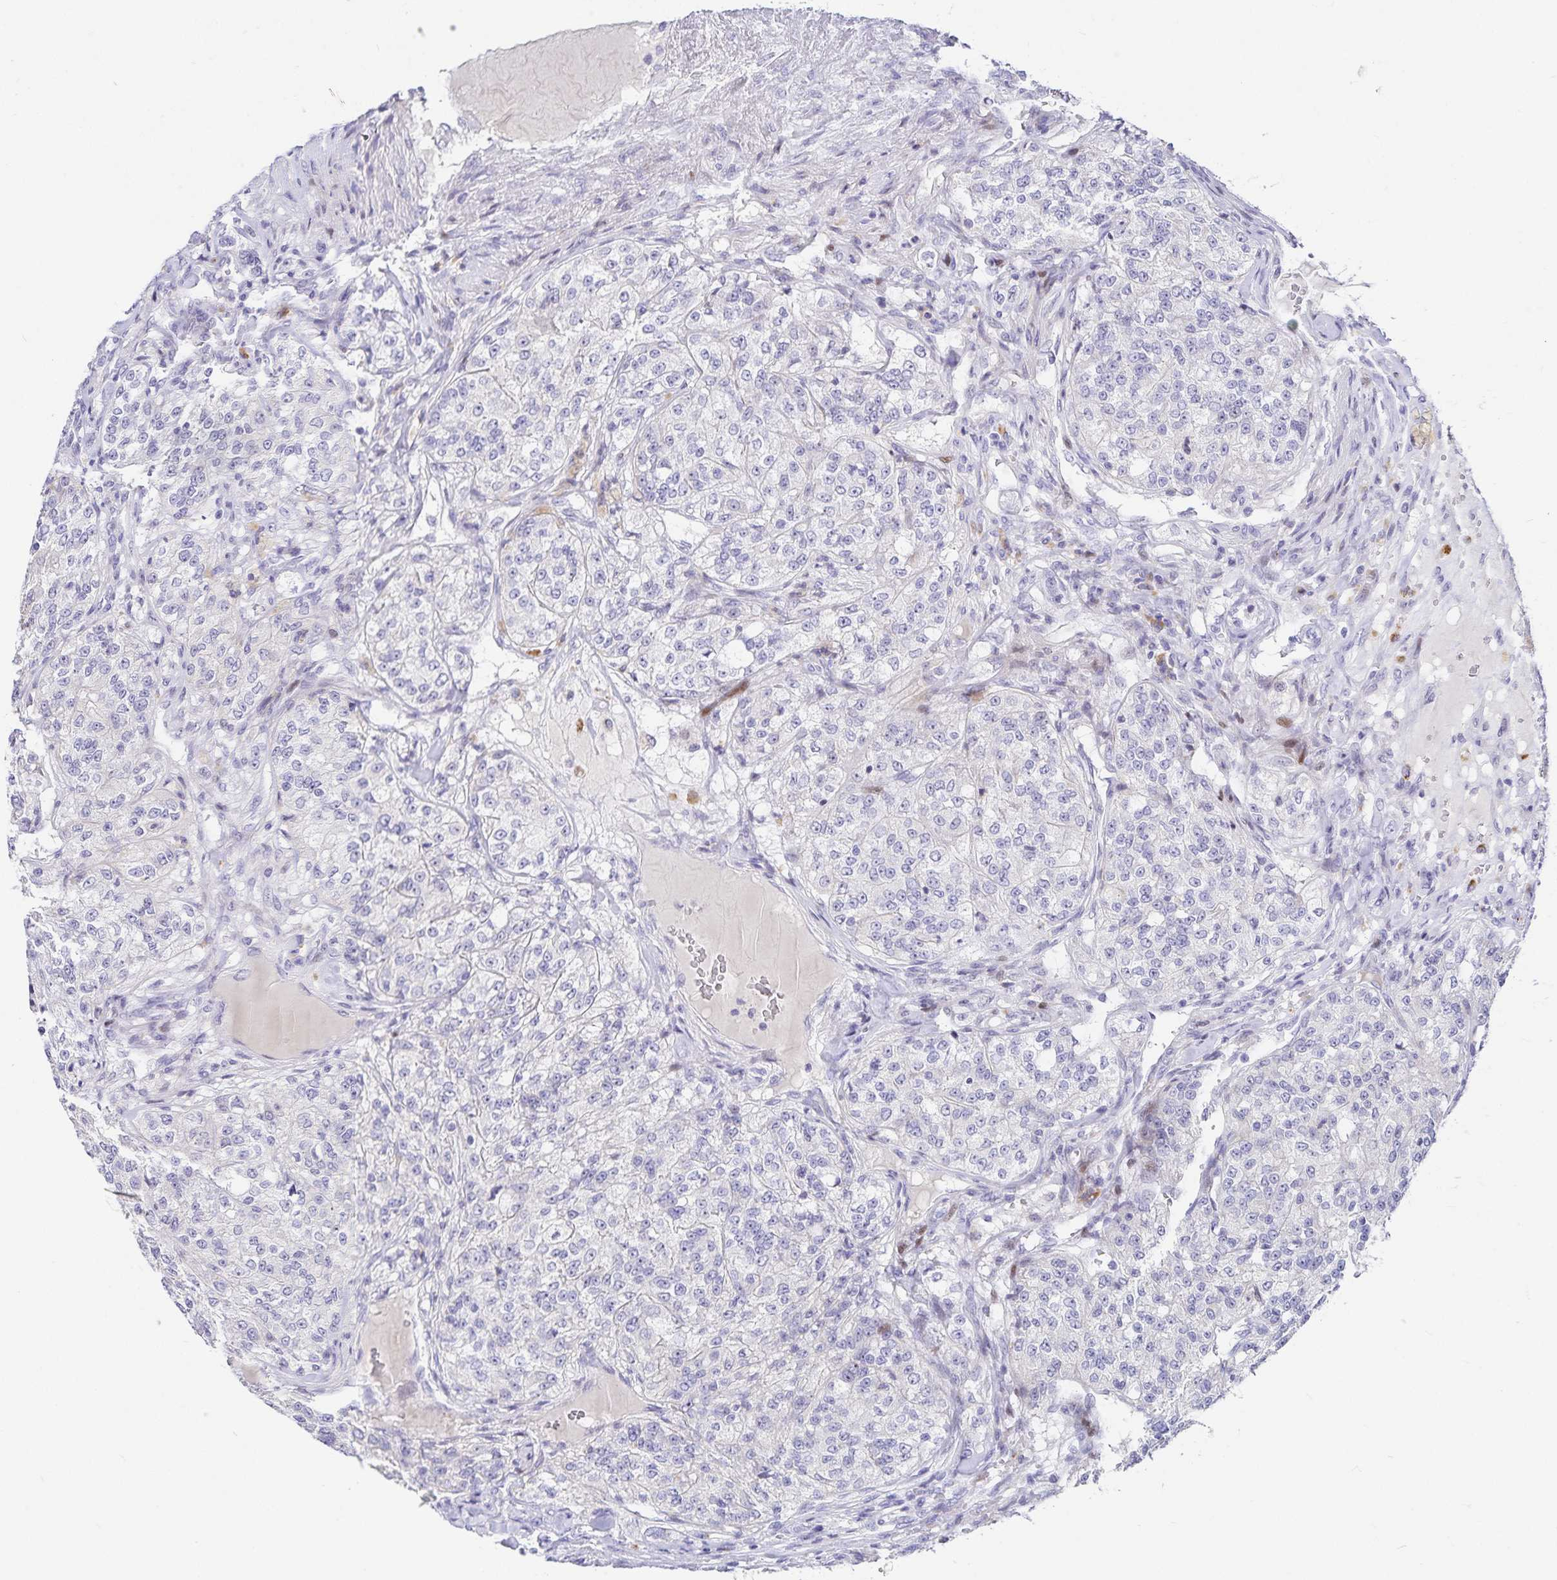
{"staining": {"intensity": "negative", "quantity": "none", "location": "none"}, "tissue": "renal cancer", "cell_type": "Tumor cells", "image_type": "cancer", "snomed": [{"axis": "morphology", "description": "Adenocarcinoma, NOS"}, {"axis": "topography", "description": "Kidney"}], "caption": "This is an immunohistochemistry (IHC) photomicrograph of renal cancer. There is no positivity in tumor cells.", "gene": "KBTBD13", "patient": {"sex": "female", "age": 63}}